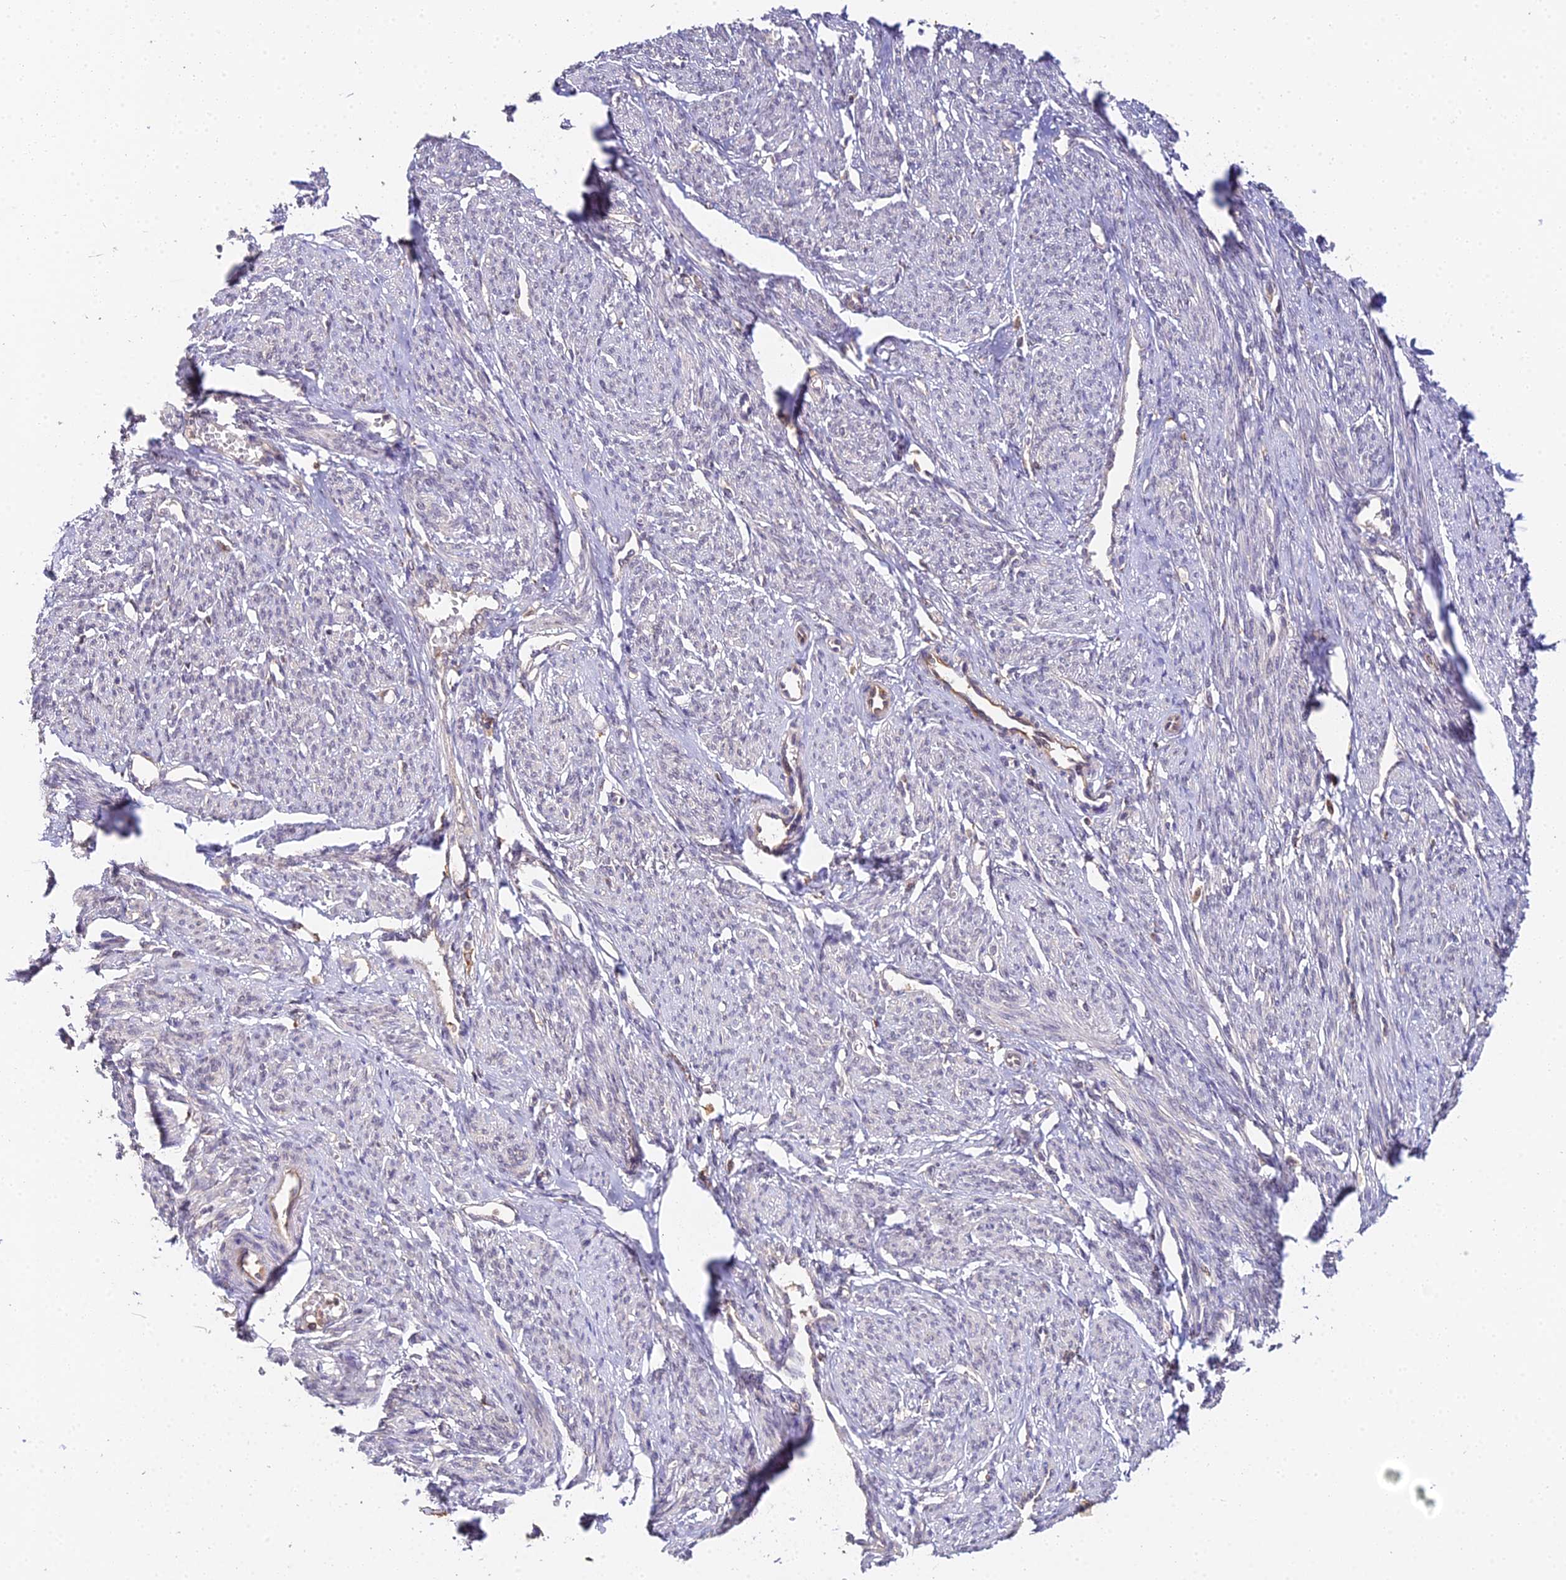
{"staining": {"intensity": "weak", "quantity": "<25%", "location": "nuclear"}, "tissue": "smooth muscle", "cell_type": "Smooth muscle cells", "image_type": "normal", "snomed": [{"axis": "morphology", "description": "Normal tissue, NOS"}, {"axis": "topography", "description": "Smooth muscle"}], "caption": "Histopathology image shows no significant protein staining in smooth muscle cells of normal smooth muscle. Nuclei are stained in blue.", "gene": "TPRX1", "patient": {"sex": "female", "age": 65}}